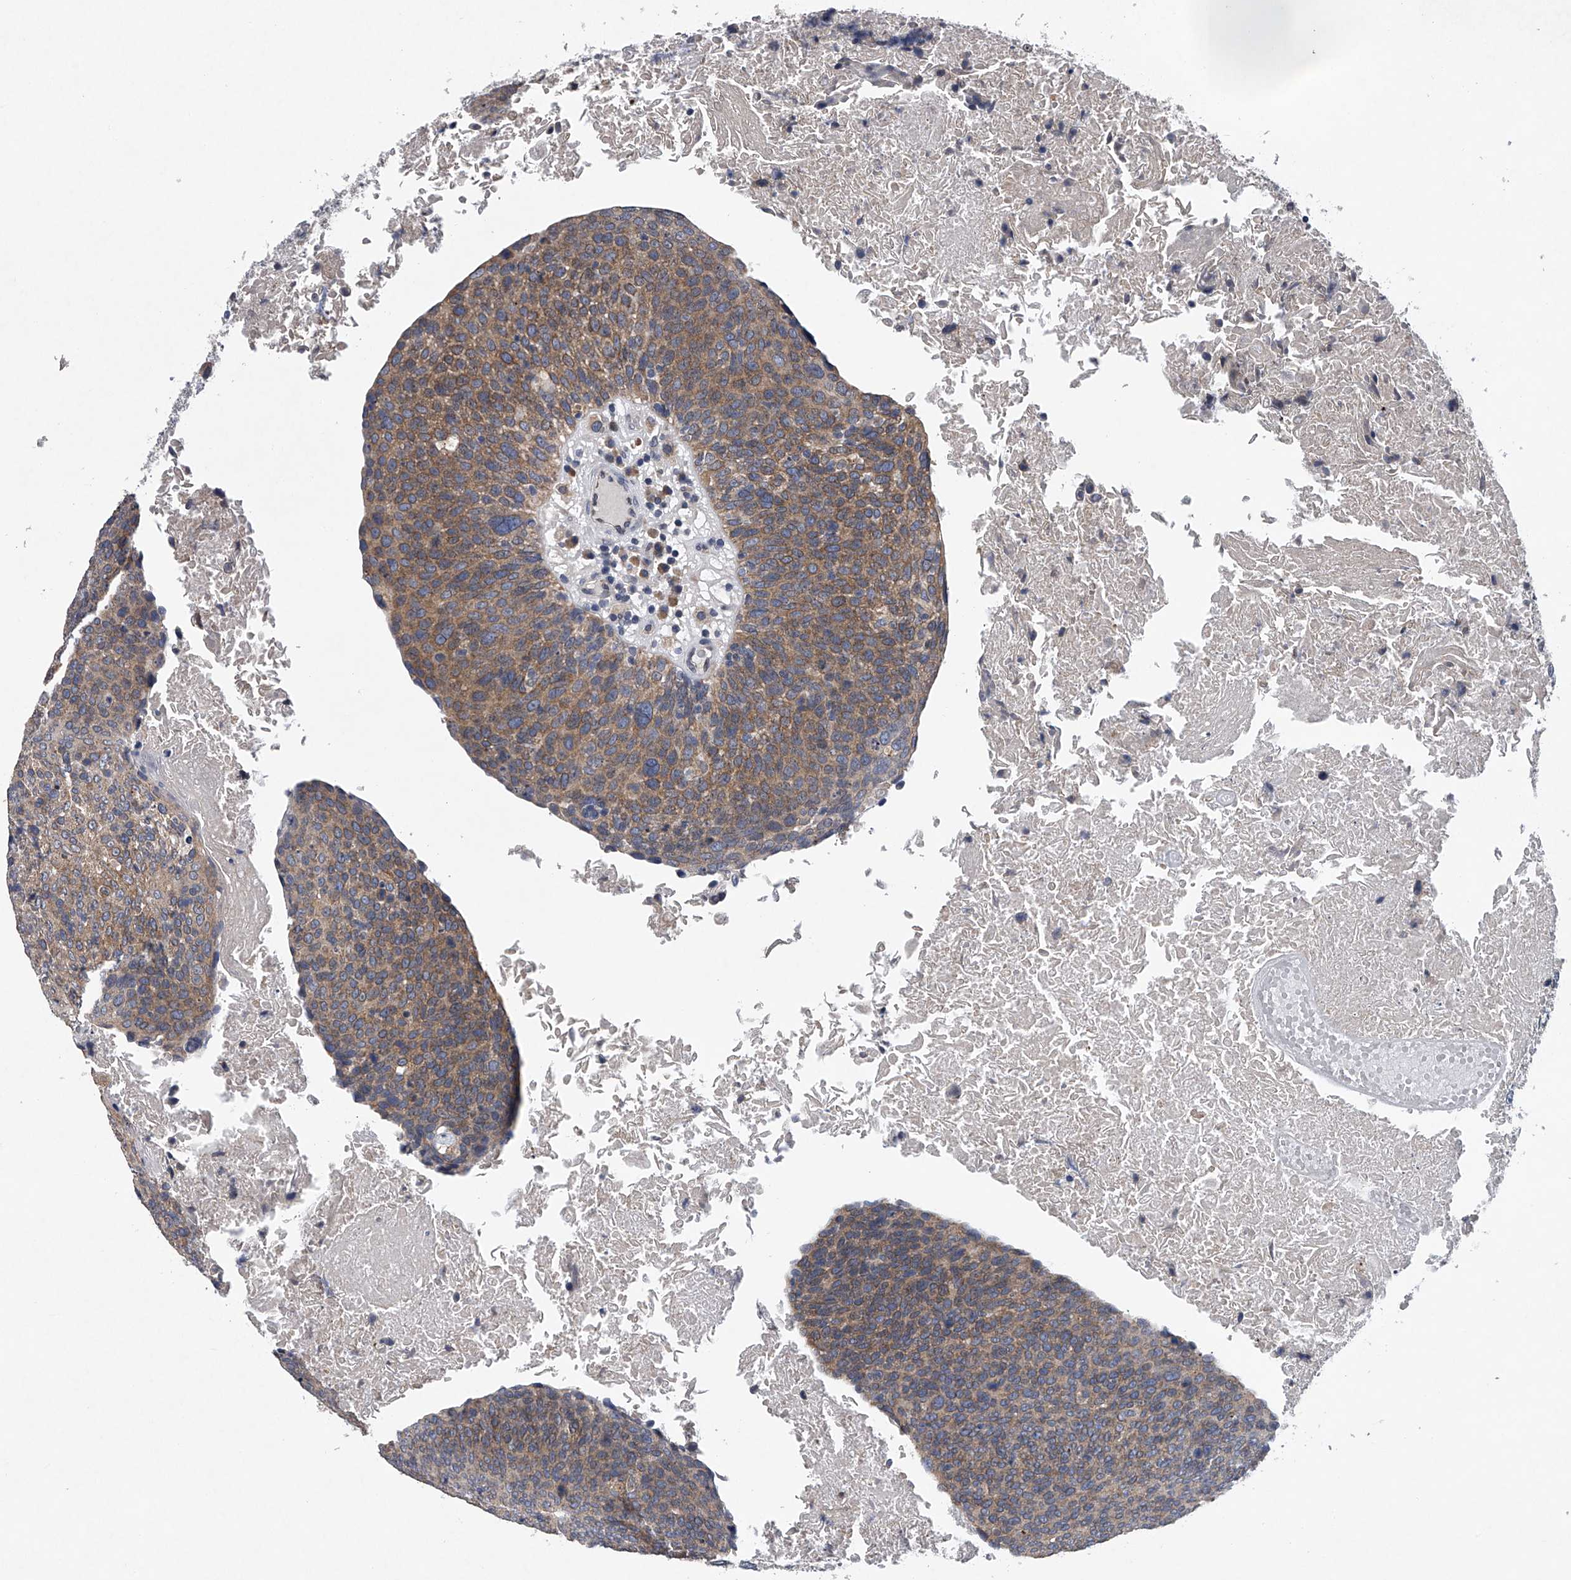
{"staining": {"intensity": "moderate", "quantity": ">75%", "location": "cytoplasmic/membranous"}, "tissue": "head and neck cancer", "cell_type": "Tumor cells", "image_type": "cancer", "snomed": [{"axis": "morphology", "description": "Squamous cell carcinoma, NOS"}, {"axis": "morphology", "description": "Squamous cell carcinoma, metastatic, NOS"}, {"axis": "topography", "description": "Lymph node"}, {"axis": "topography", "description": "Head-Neck"}], "caption": "Approximately >75% of tumor cells in head and neck squamous cell carcinoma reveal moderate cytoplasmic/membranous protein positivity as visualized by brown immunohistochemical staining.", "gene": "RNF5", "patient": {"sex": "male", "age": 62}}